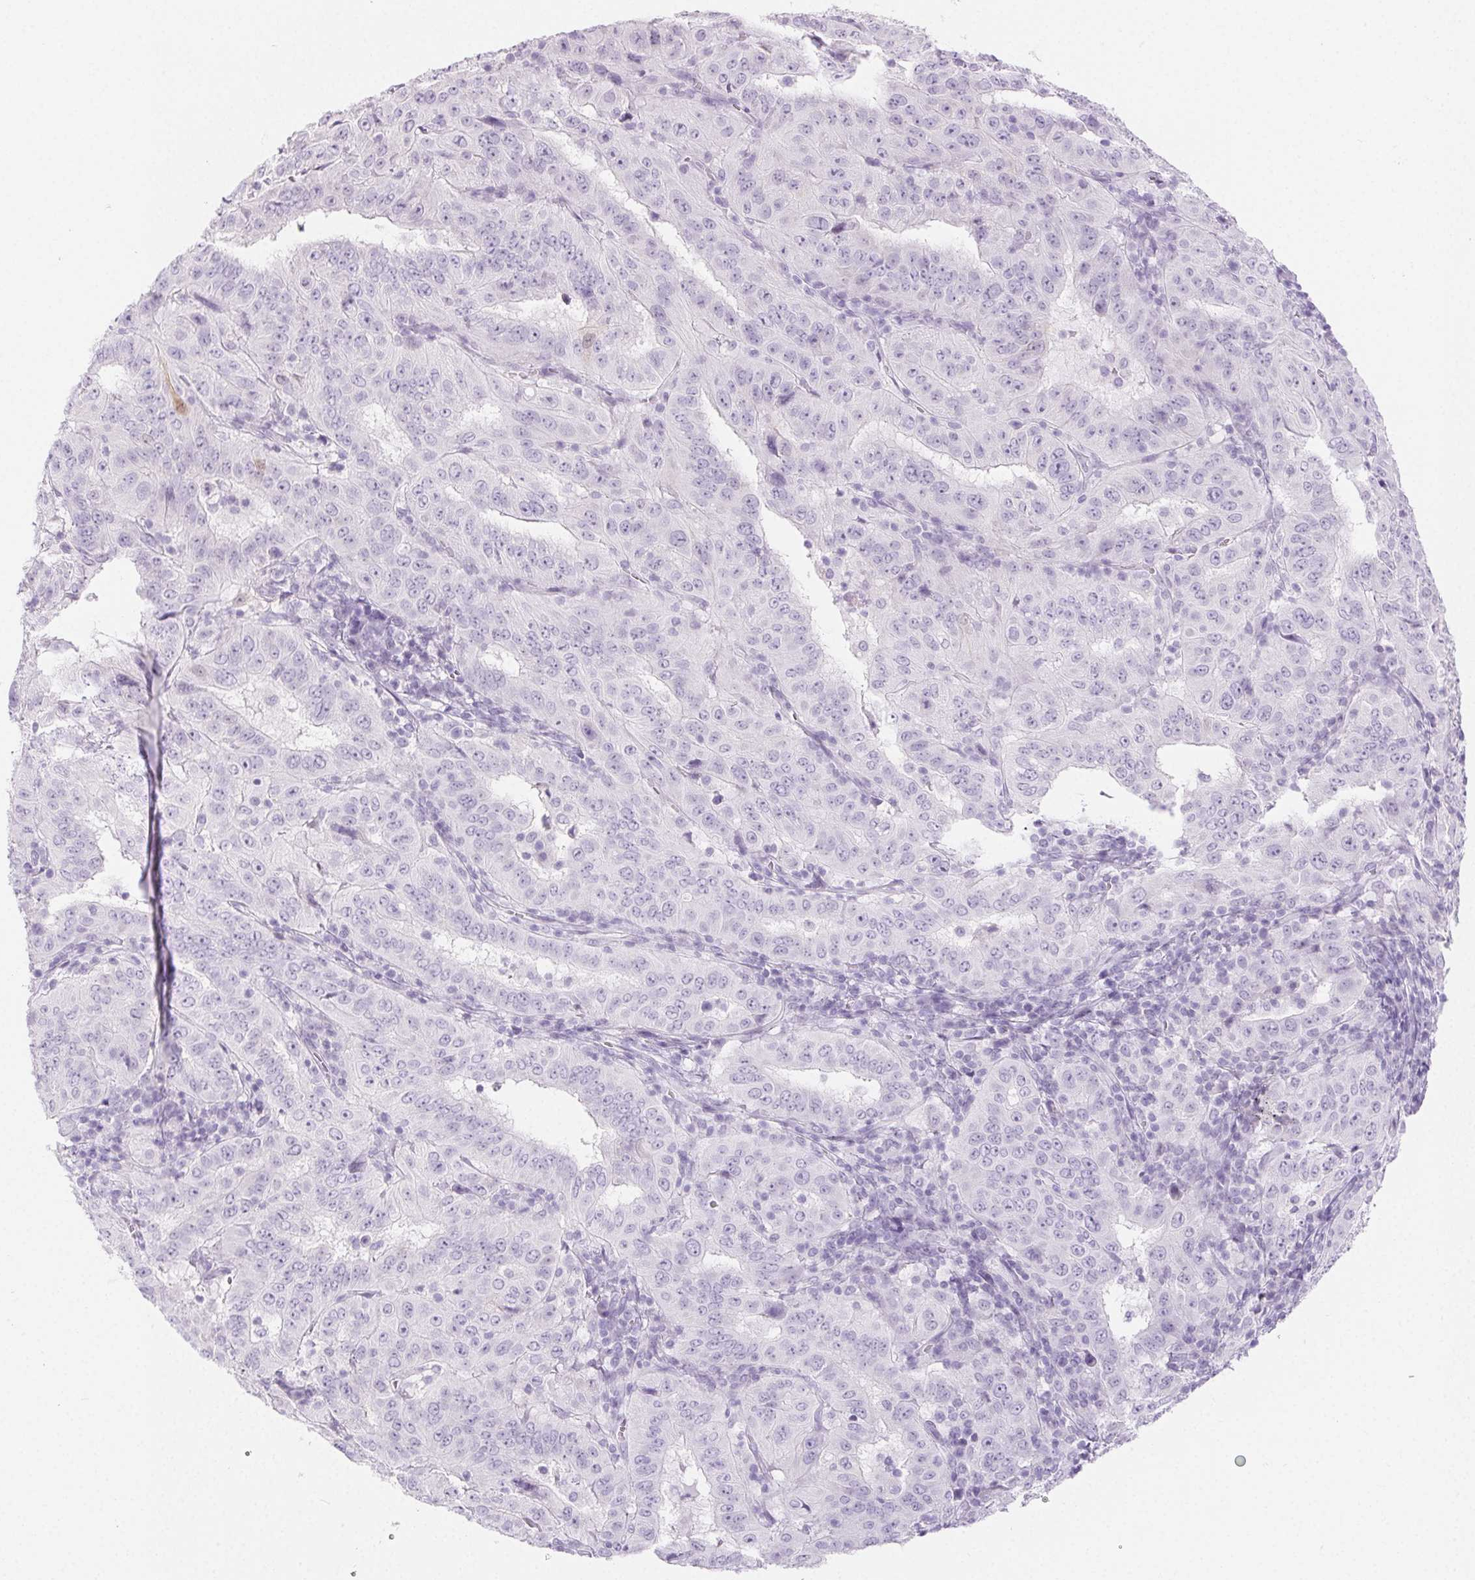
{"staining": {"intensity": "negative", "quantity": "none", "location": "none"}, "tissue": "pancreatic cancer", "cell_type": "Tumor cells", "image_type": "cancer", "snomed": [{"axis": "morphology", "description": "Adenocarcinoma, NOS"}, {"axis": "topography", "description": "Pancreas"}], "caption": "Immunohistochemistry (IHC) of pancreatic cancer (adenocarcinoma) reveals no staining in tumor cells.", "gene": "SPRR3", "patient": {"sex": "male", "age": 63}}